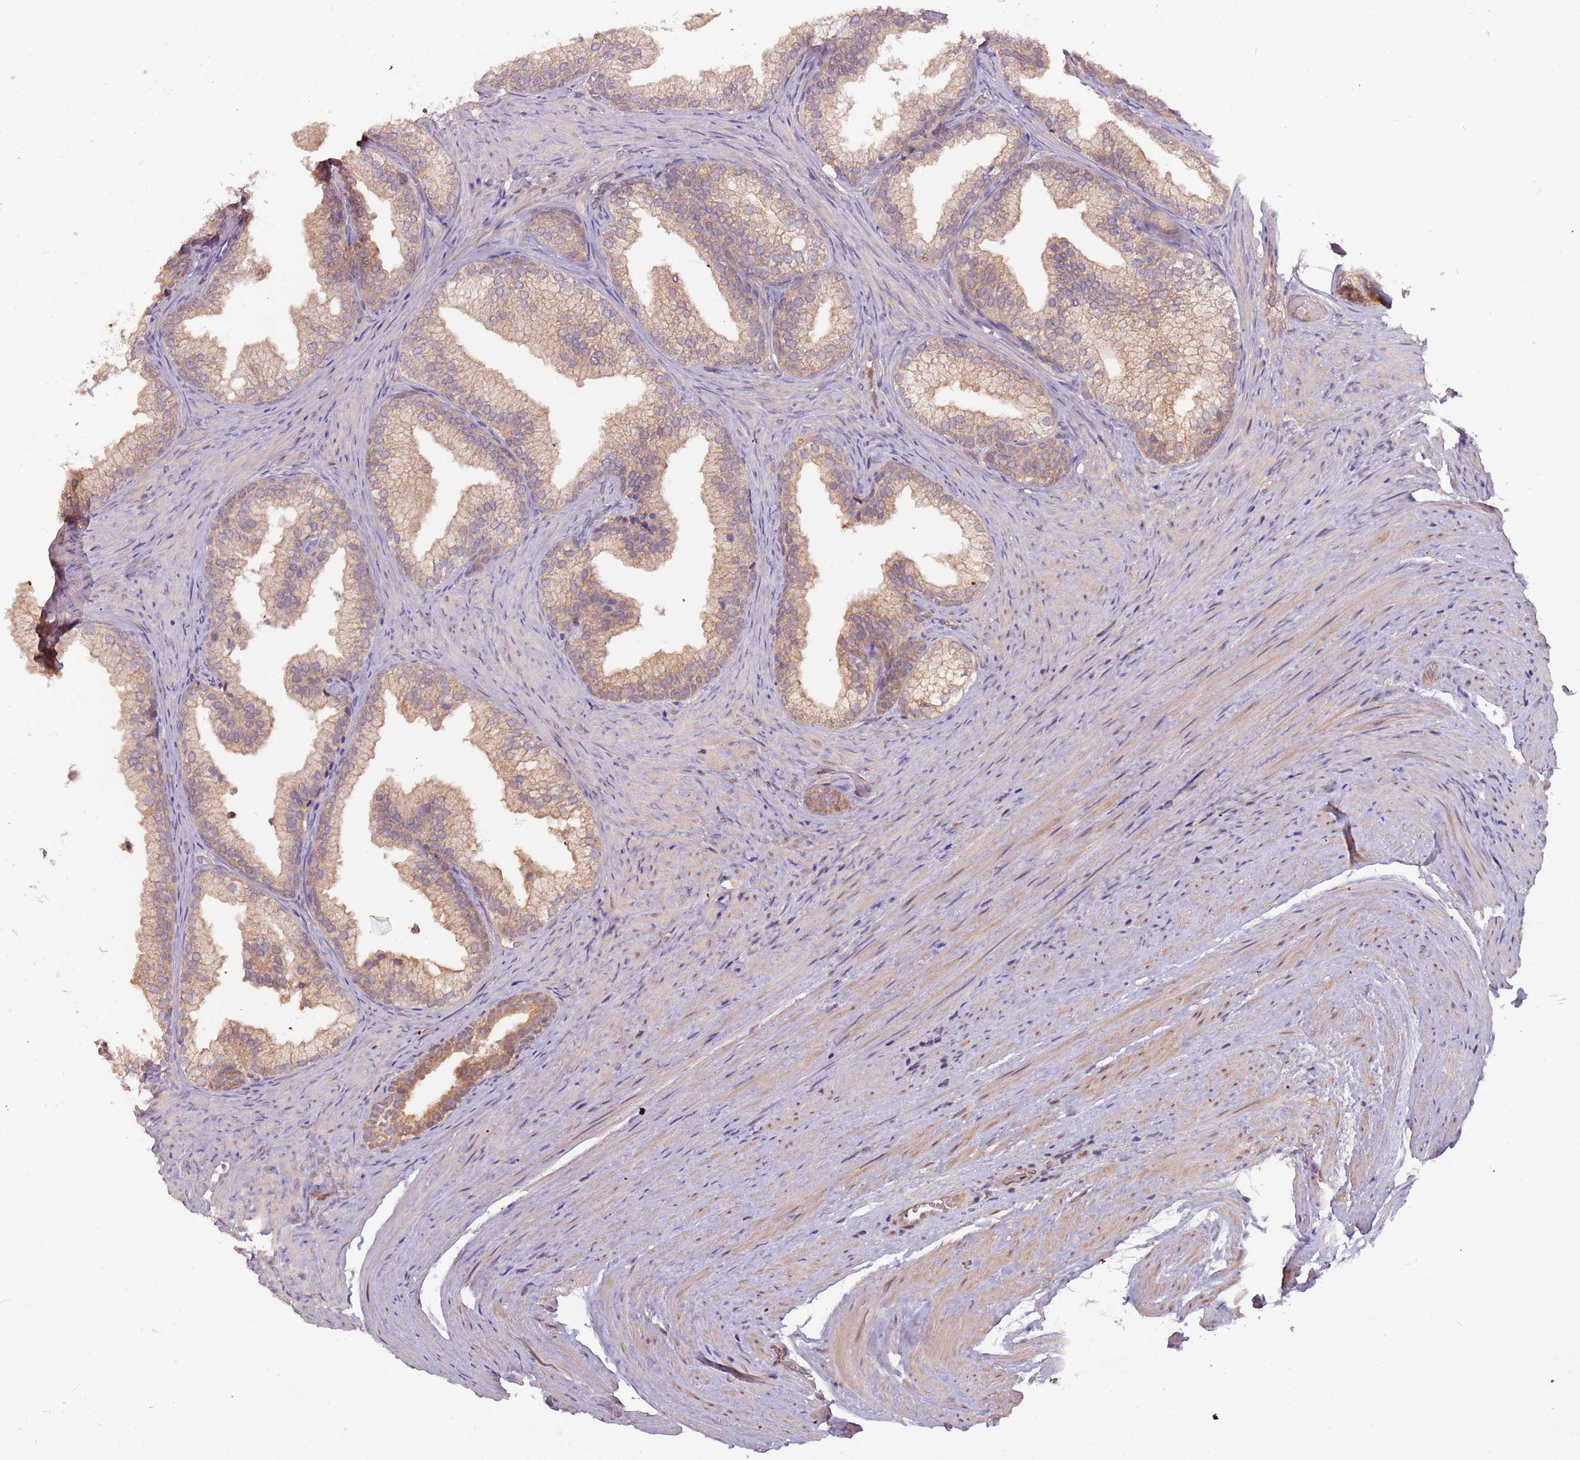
{"staining": {"intensity": "moderate", "quantity": "25%-75%", "location": "cytoplasmic/membranous"}, "tissue": "prostate", "cell_type": "Glandular cells", "image_type": "normal", "snomed": [{"axis": "morphology", "description": "Normal tissue, NOS"}, {"axis": "topography", "description": "Prostate"}], "caption": "Prostate stained with DAB (3,3'-diaminobenzidine) immunohistochemistry (IHC) shows medium levels of moderate cytoplasmic/membranous expression in about 25%-75% of glandular cells.", "gene": "USP32", "patient": {"sex": "male", "age": 76}}